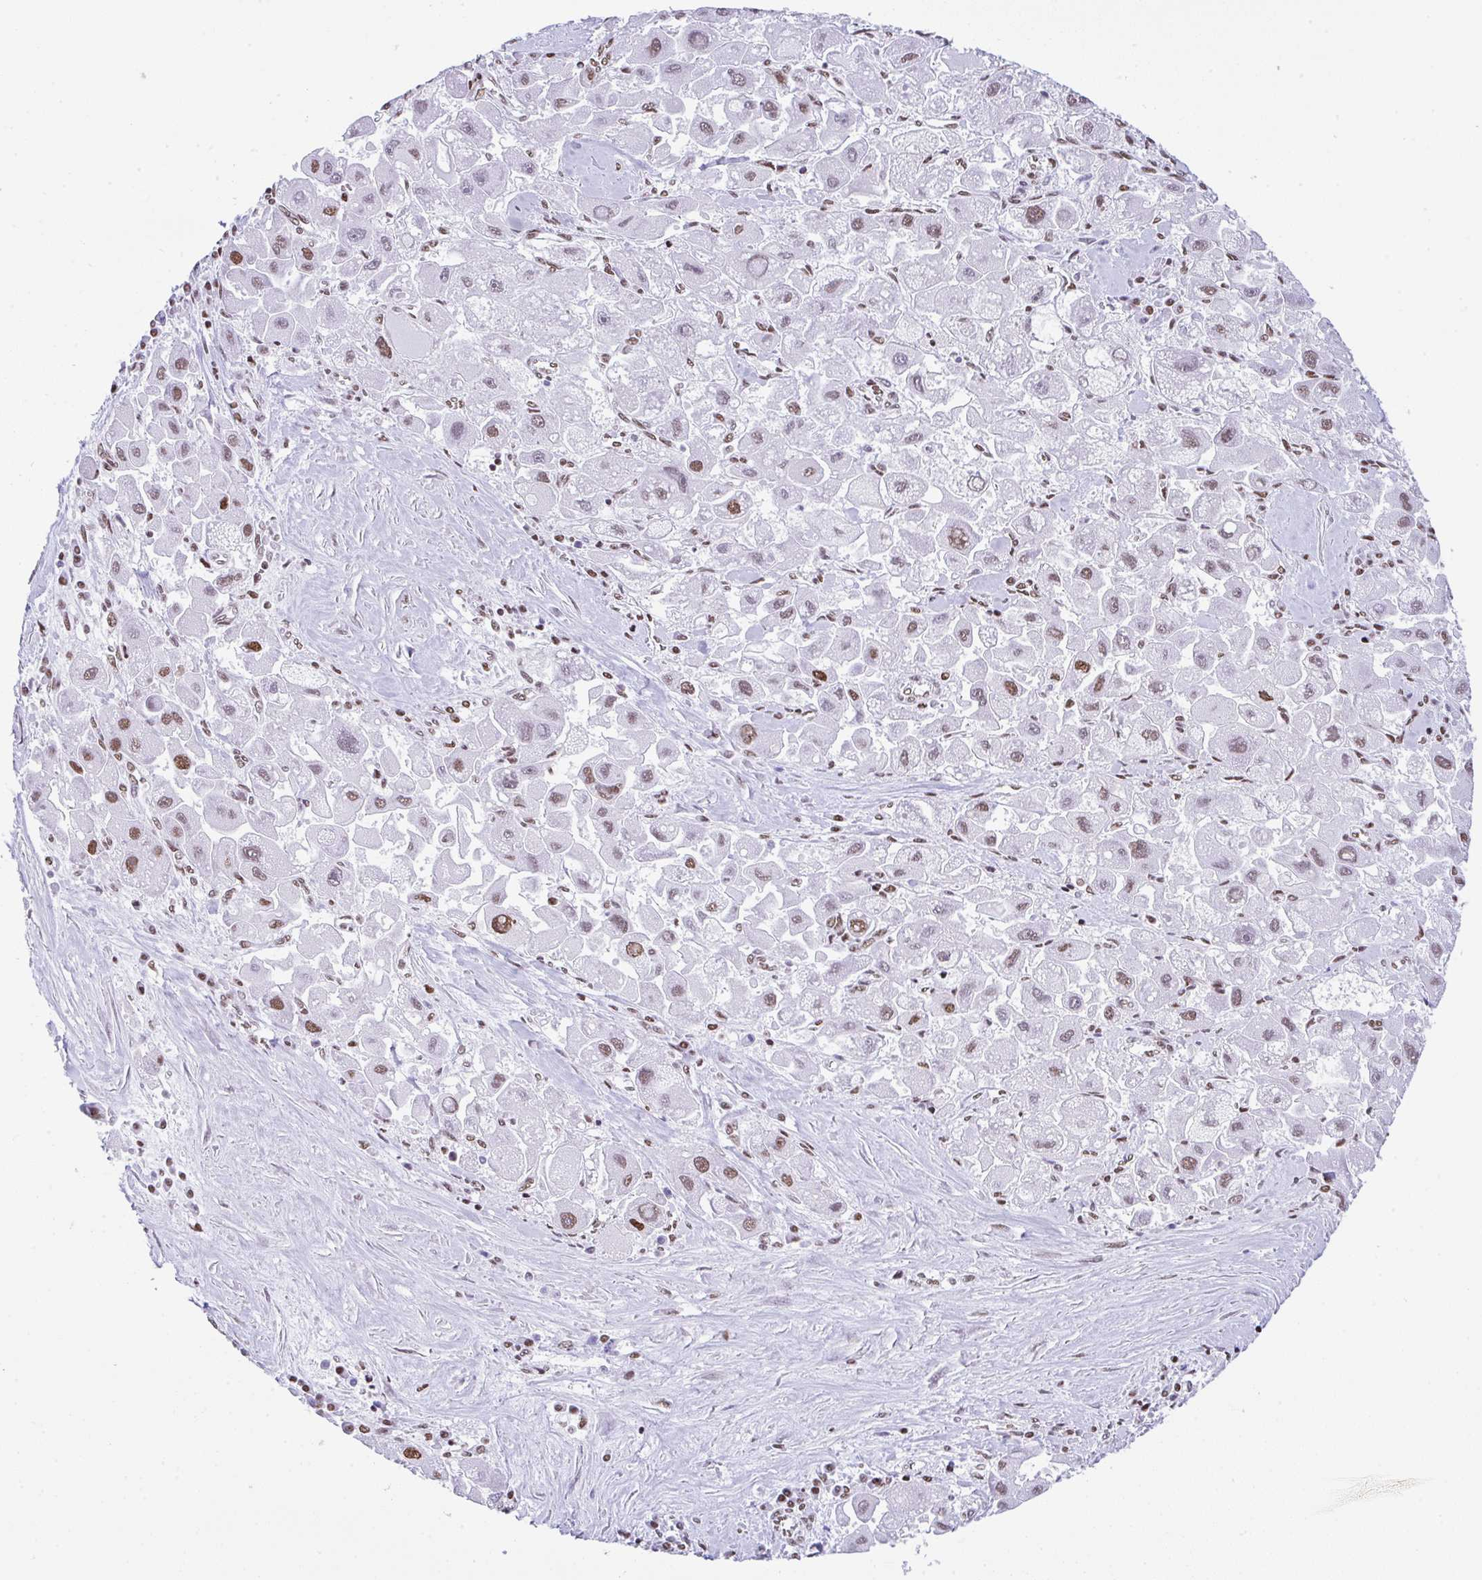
{"staining": {"intensity": "weak", "quantity": ">75%", "location": "nuclear"}, "tissue": "liver cancer", "cell_type": "Tumor cells", "image_type": "cancer", "snomed": [{"axis": "morphology", "description": "Carcinoma, Hepatocellular, NOS"}, {"axis": "topography", "description": "Liver"}], "caption": "A brown stain highlights weak nuclear positivity of a protein in human liver hepatocellular carcinoma tumor cells.", "gene": "DDX52", "patient": {"sex": "male", "age": 24}}